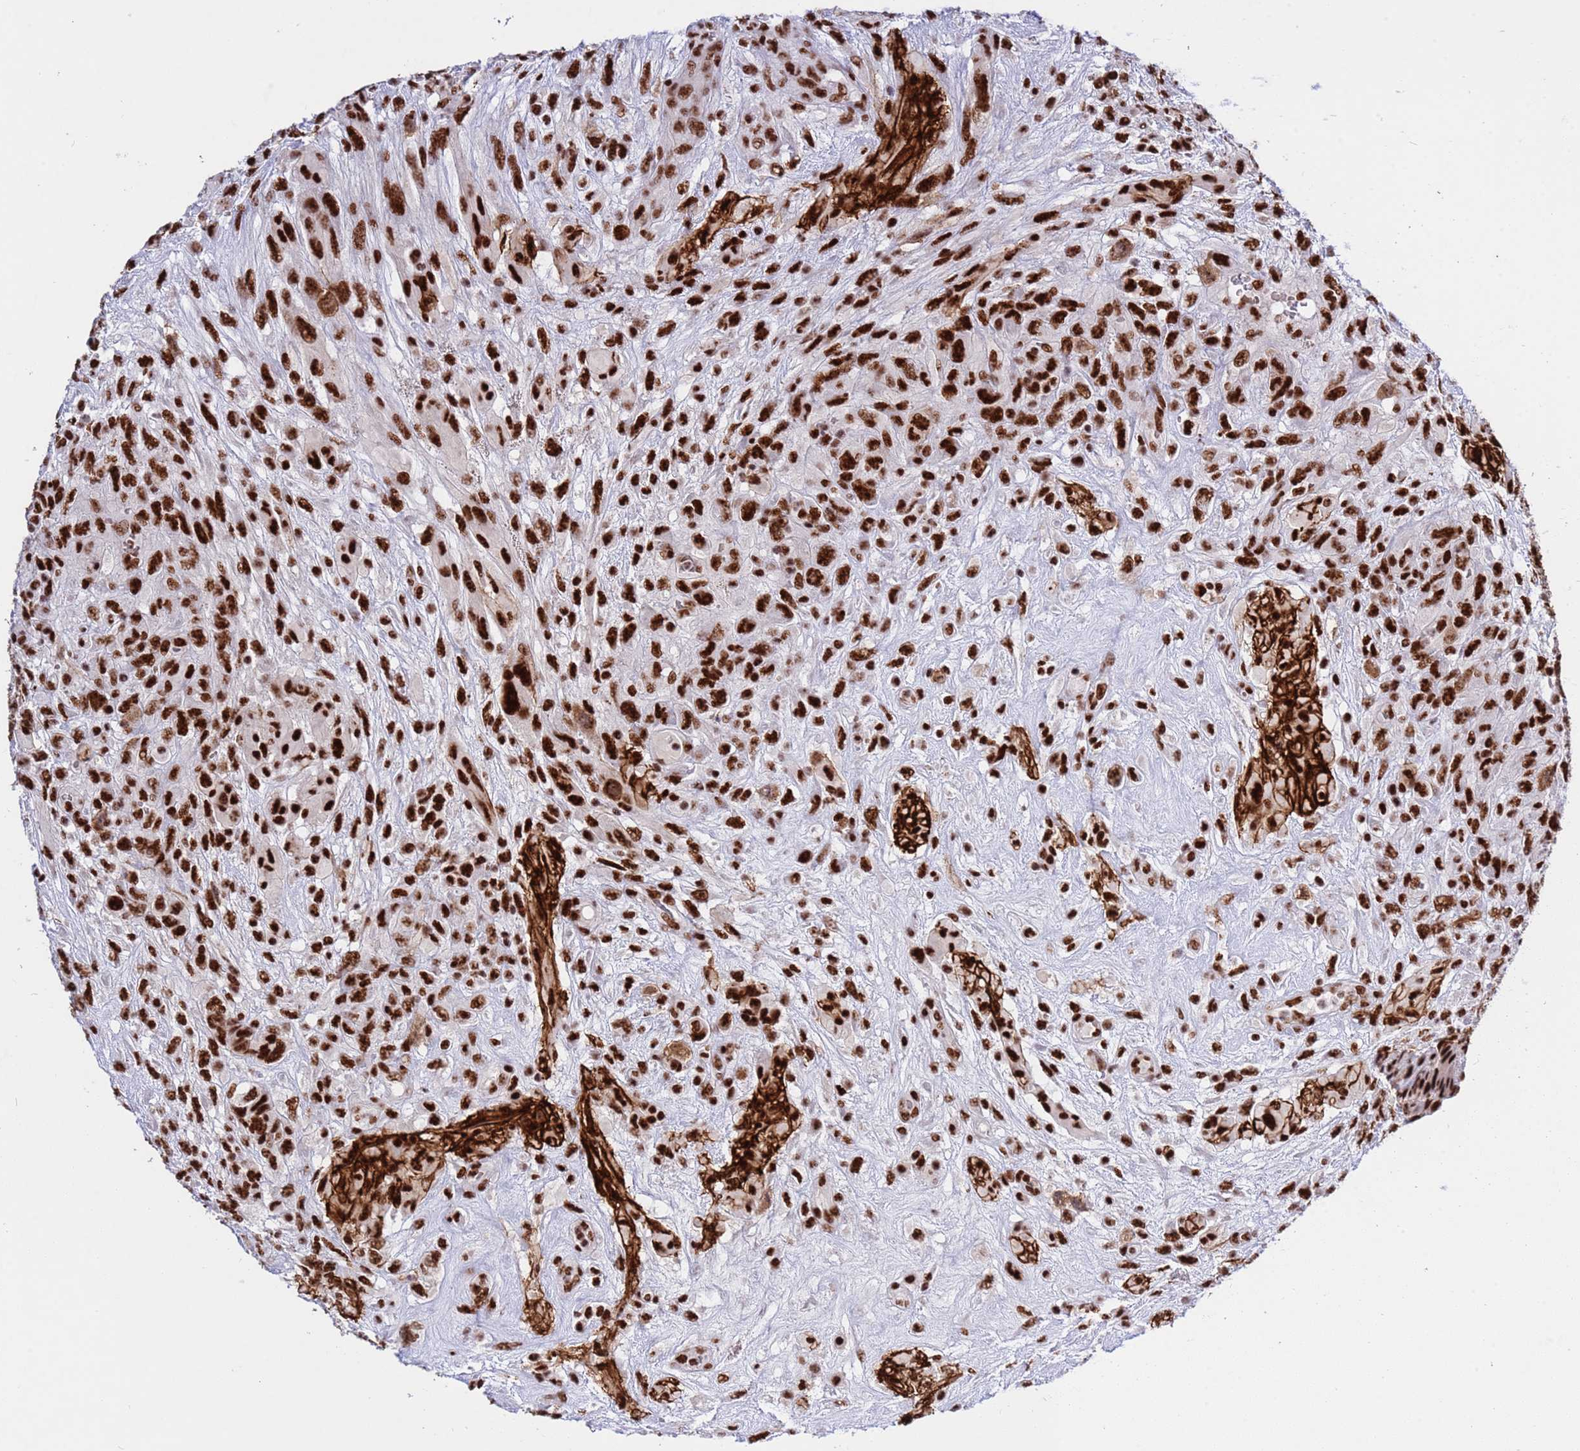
{"staining": {"intensity": "strong", "quantity": ">75%", "location": "nuclear"}, "tissue": "glioma", "cell_type": "Tumor cells", "image_type": "cancer", "snomed": [{"axis": "morphology", "description": "Glioma, malignant, High grade"}, {"axis": "topography", "description": "Brain"}], "caption": "Tumor cells show high levels of strong nuclear staining in about >75% of cells in malignant glioma (high-grade). The staining was performed using DAB (3,3'-diaminobenzidine), with brown indicating positive protein expression. Nuclei are stained blue with hematoxylin.", "gene": "THOC2", "patient": {"sex": "male", "age": 61}}